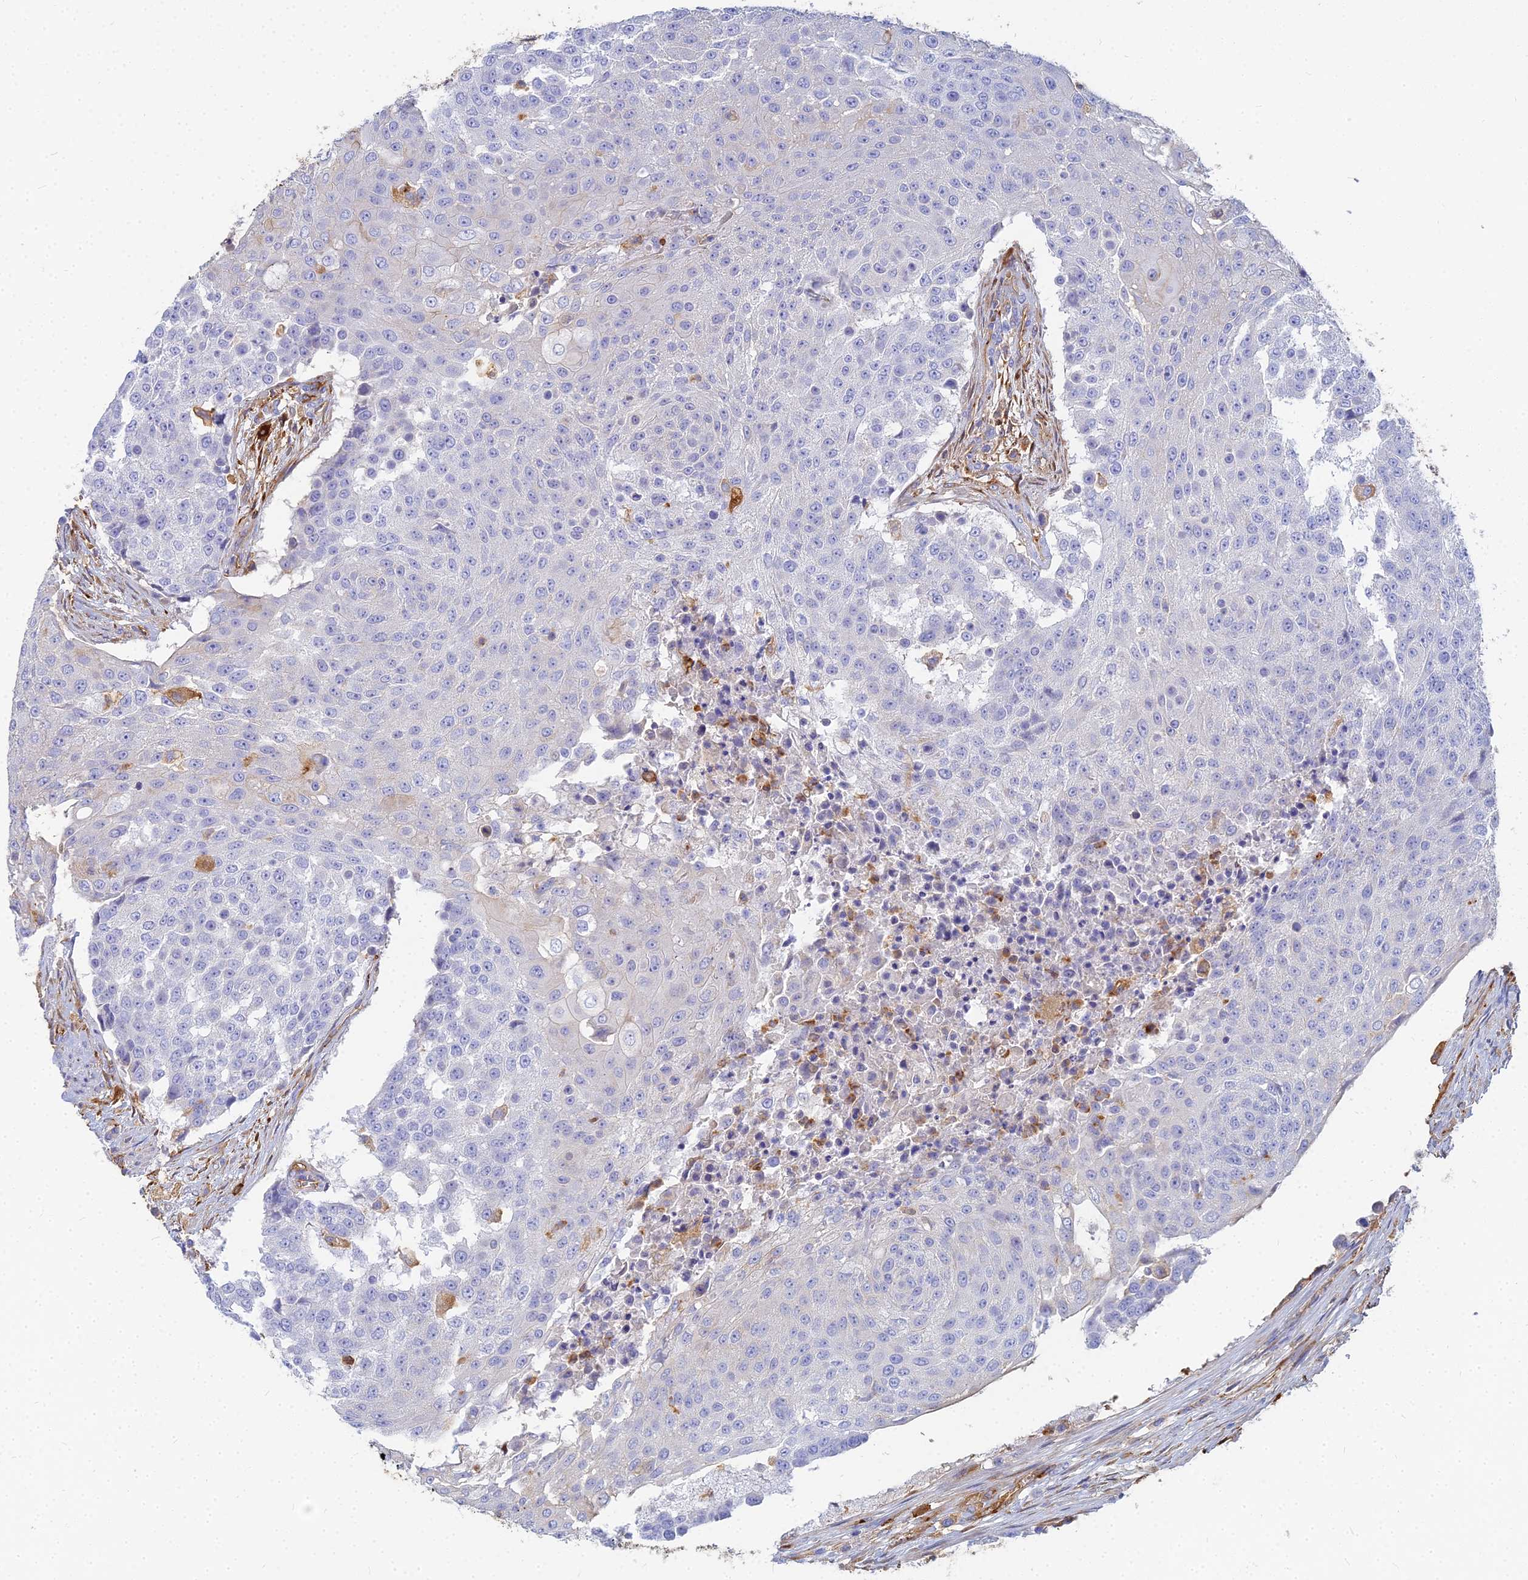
{"staining": {"intensity": "negative", "quantity": "none", "location": "none"}, "tissue": "urothelial cancer", "cell_type": "Tumor cells", "image_type": "cancer", "snomed": [{"axis": "morphology", "description": "Urothelial carcinoma, High grade"}, {"axis": "topography", "description": "Urinary bladder"}], "caption": "This photomicrograph is of urothelial cancer stained with immunohistochemistry (IHC) to label a protein in brown with the nuclei are counter-stained blue. There is no expression in tumor cells.", "gene": "VAT1", "patient": {"sex": "female", "age": 63}}